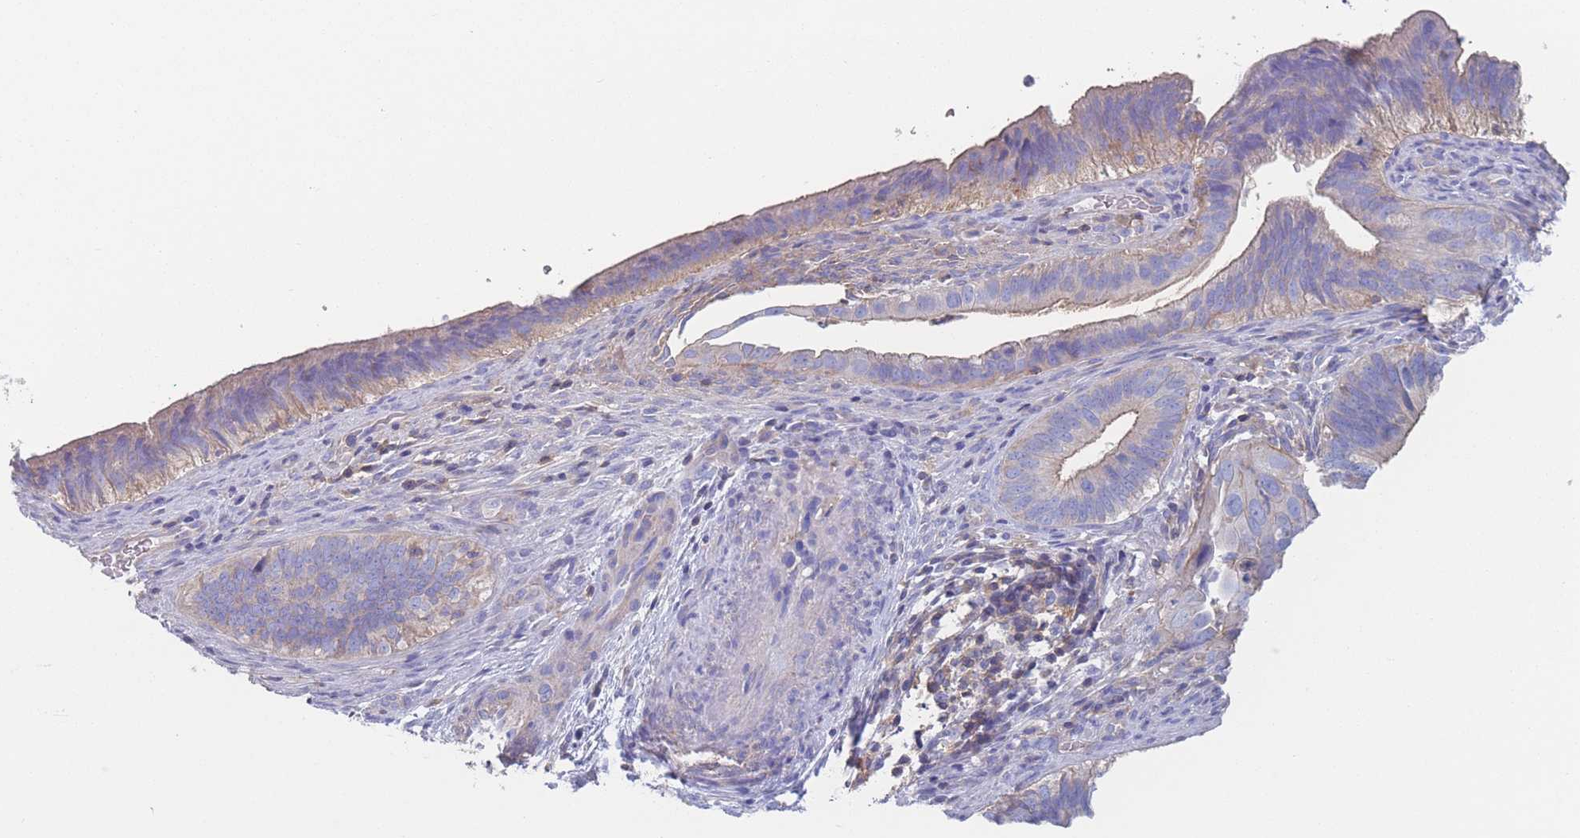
{"staining": {"intensity": "moderate", "quantity": "25%-75%", "location": "cytoplasmic/membranous"}, "tissue": "cervical cancer", "cell_type": "Tumor cells", "image_type": "cancer", "snomed": [{"axis": "morphology", "description": "Adenocarcinoma, NOS"}, {"axis": "topography", "description": "Cervix"}], "caption": "An image of human cervical cancer (adenocarcinoma) stained for a protein displays moderate cytoplasmic/membranous brown staining in tumor cells.", "gene": "ADH1A", "patient": {"sex": "female", "age": 42}}